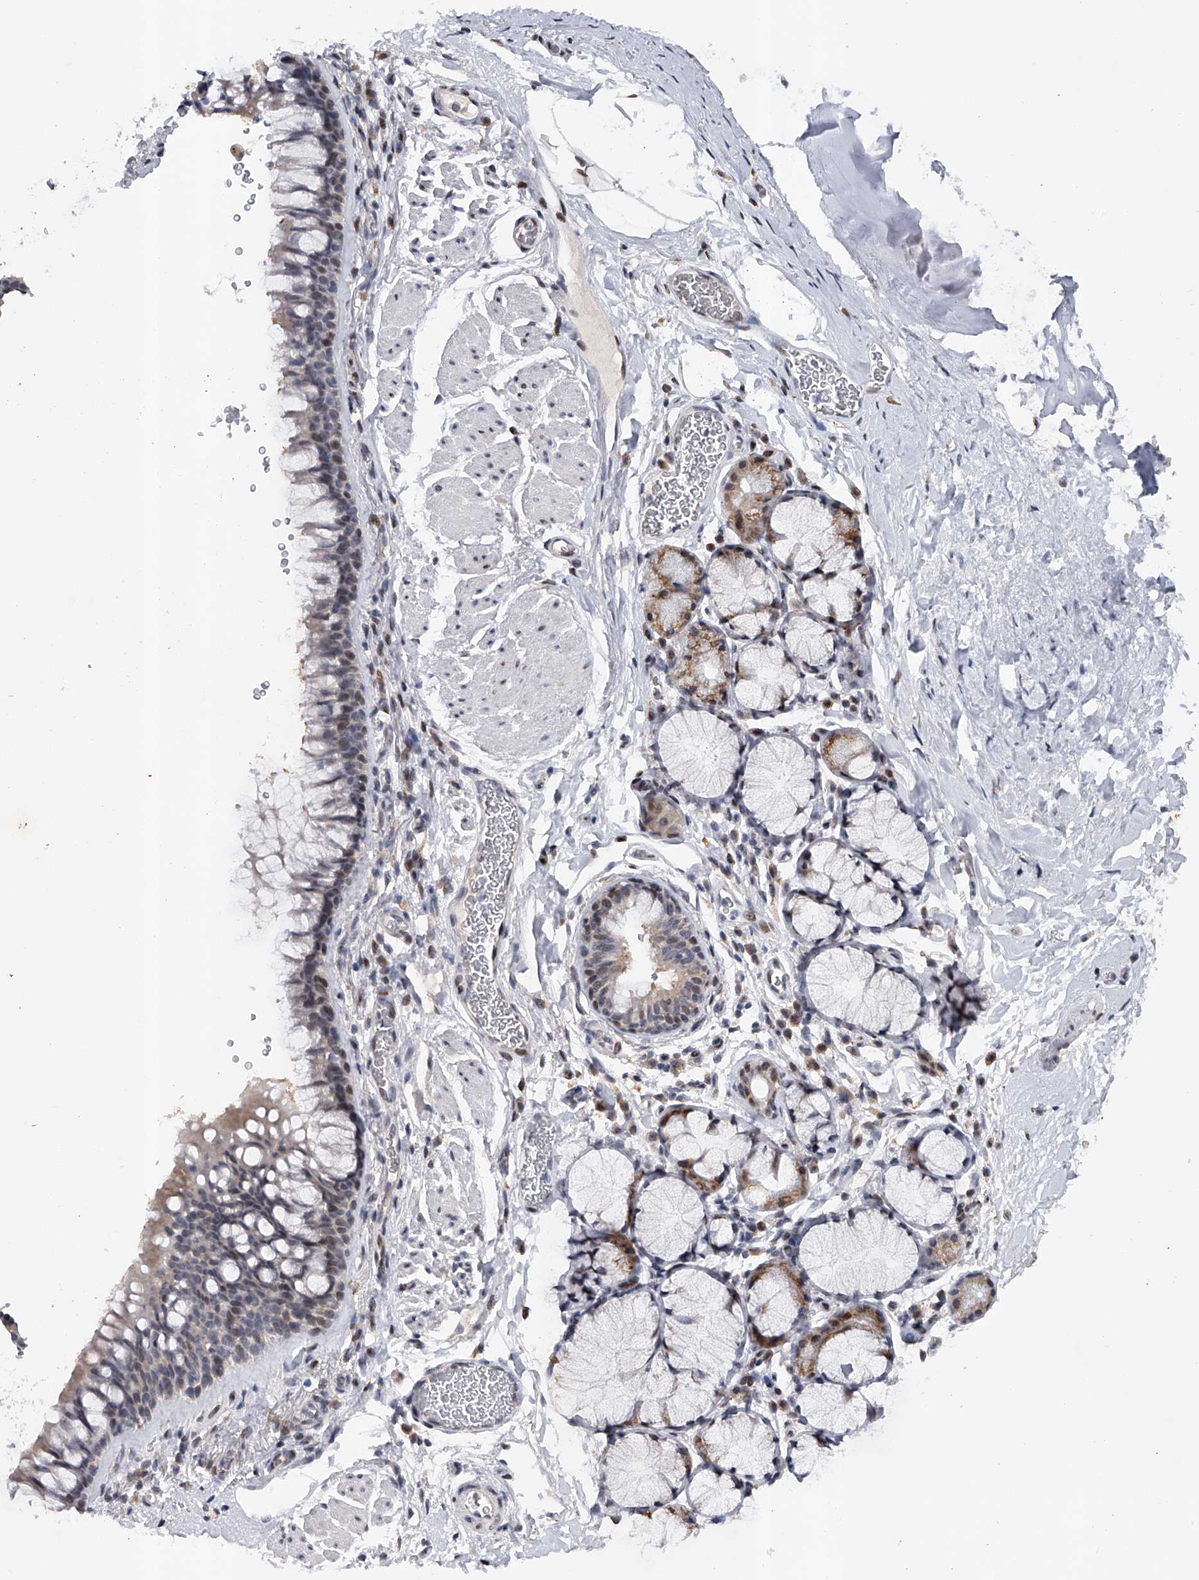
{"staining": {"intensity": "negative", "quantity": "none", "location": "none"}, "tissue": "bronchus", "cell_type": "Respiratory epithelial cells", "image_type": "normal", "snomed": [{"axis": "morphology", "description": "Normal tissue, NOS"}, {"axis": "topography", "description": "Cartilage tissue"}, {"axis": "topography", "description": "Bronchus"}], "caption": "Protein analysis of normal bronchus reveals no significant staining in respiratory epithelial cells. The staining is performed using DAB brown chromogen with nuclei counter-stained in using hematoxylin.", "gene": "RWDD2A", "patient": {"sex": "female", "age": 53}}